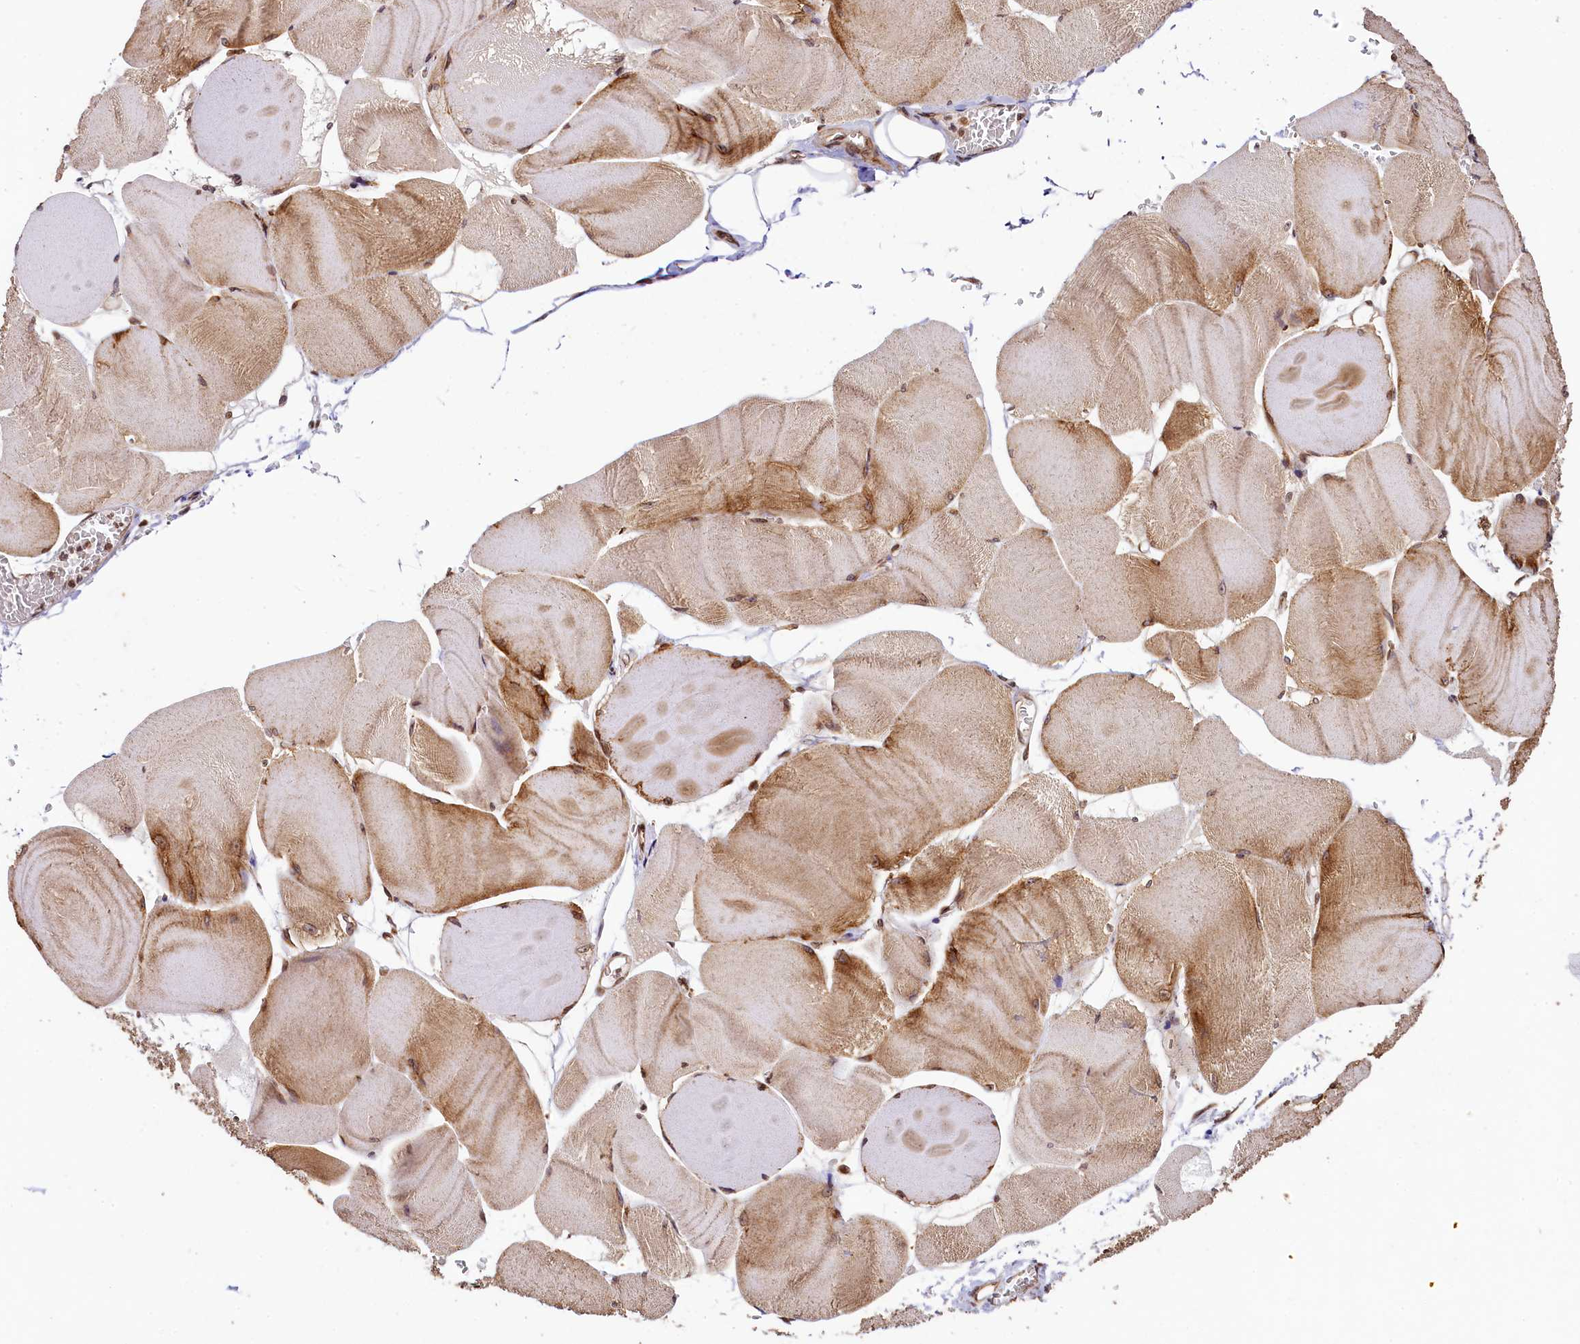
{"staining": {"intensity": "moderate", "quantity": "25%-75%", "location": "cytoplasmic/membranous"}, "tissue": "skeletal muscle", "cell_type": "Myocytes", "image_type": "normal", "snomed": [{"axis": "morphology", "description": "Normal tissue, NOS"}, {"axis": "morphology", "description": "Basal cell carcinoma"}, {"axis": "topography", "description": "Skeletal muscle"}], "caption": "Protein analysis of benign skeletal muscle demonstrates moderate cytoplasmic/membranous expression in approximately 25%-75% of myocytes.", "gene": "LARP4", "patient": {"sex": "female", "age": 64}}